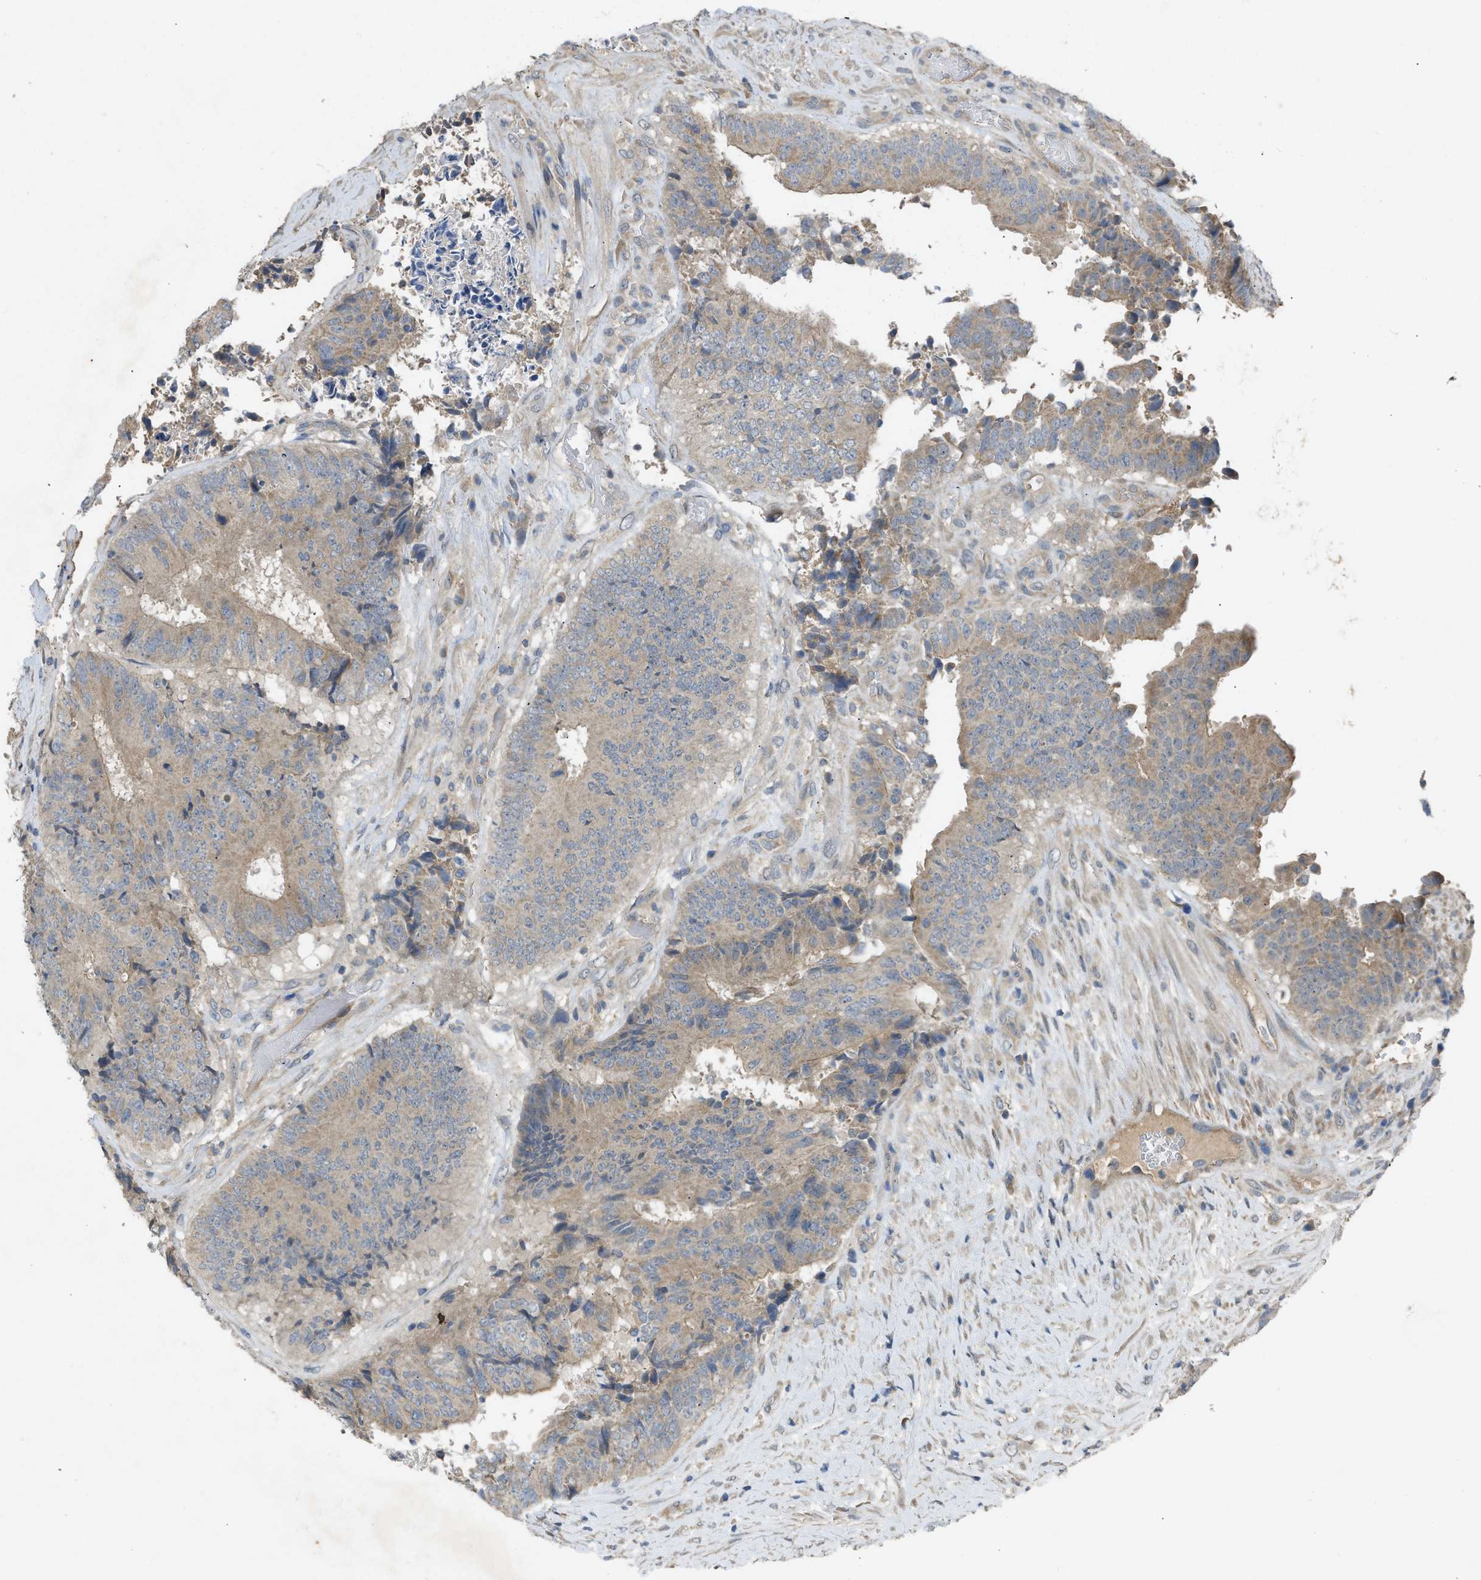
{"staining": {"intensity": "weak", "quantity": "<25%", "location": "cytoplasmic/membranous"}, "tissue": "colorectal cancer", "cell_type": "Tumor cells", "image_type": "cancer", "snomed": [{"axis": "morphology", "description": "Adenocarcinoma, NOS"}, {"axis": "topography", "description": "Rectum"}], "caption": "There is no significant positivity in tumor cells of colorectal cancer.", "gene": "PPP3CA", "patient": {"sex": "male", "age": 72}}